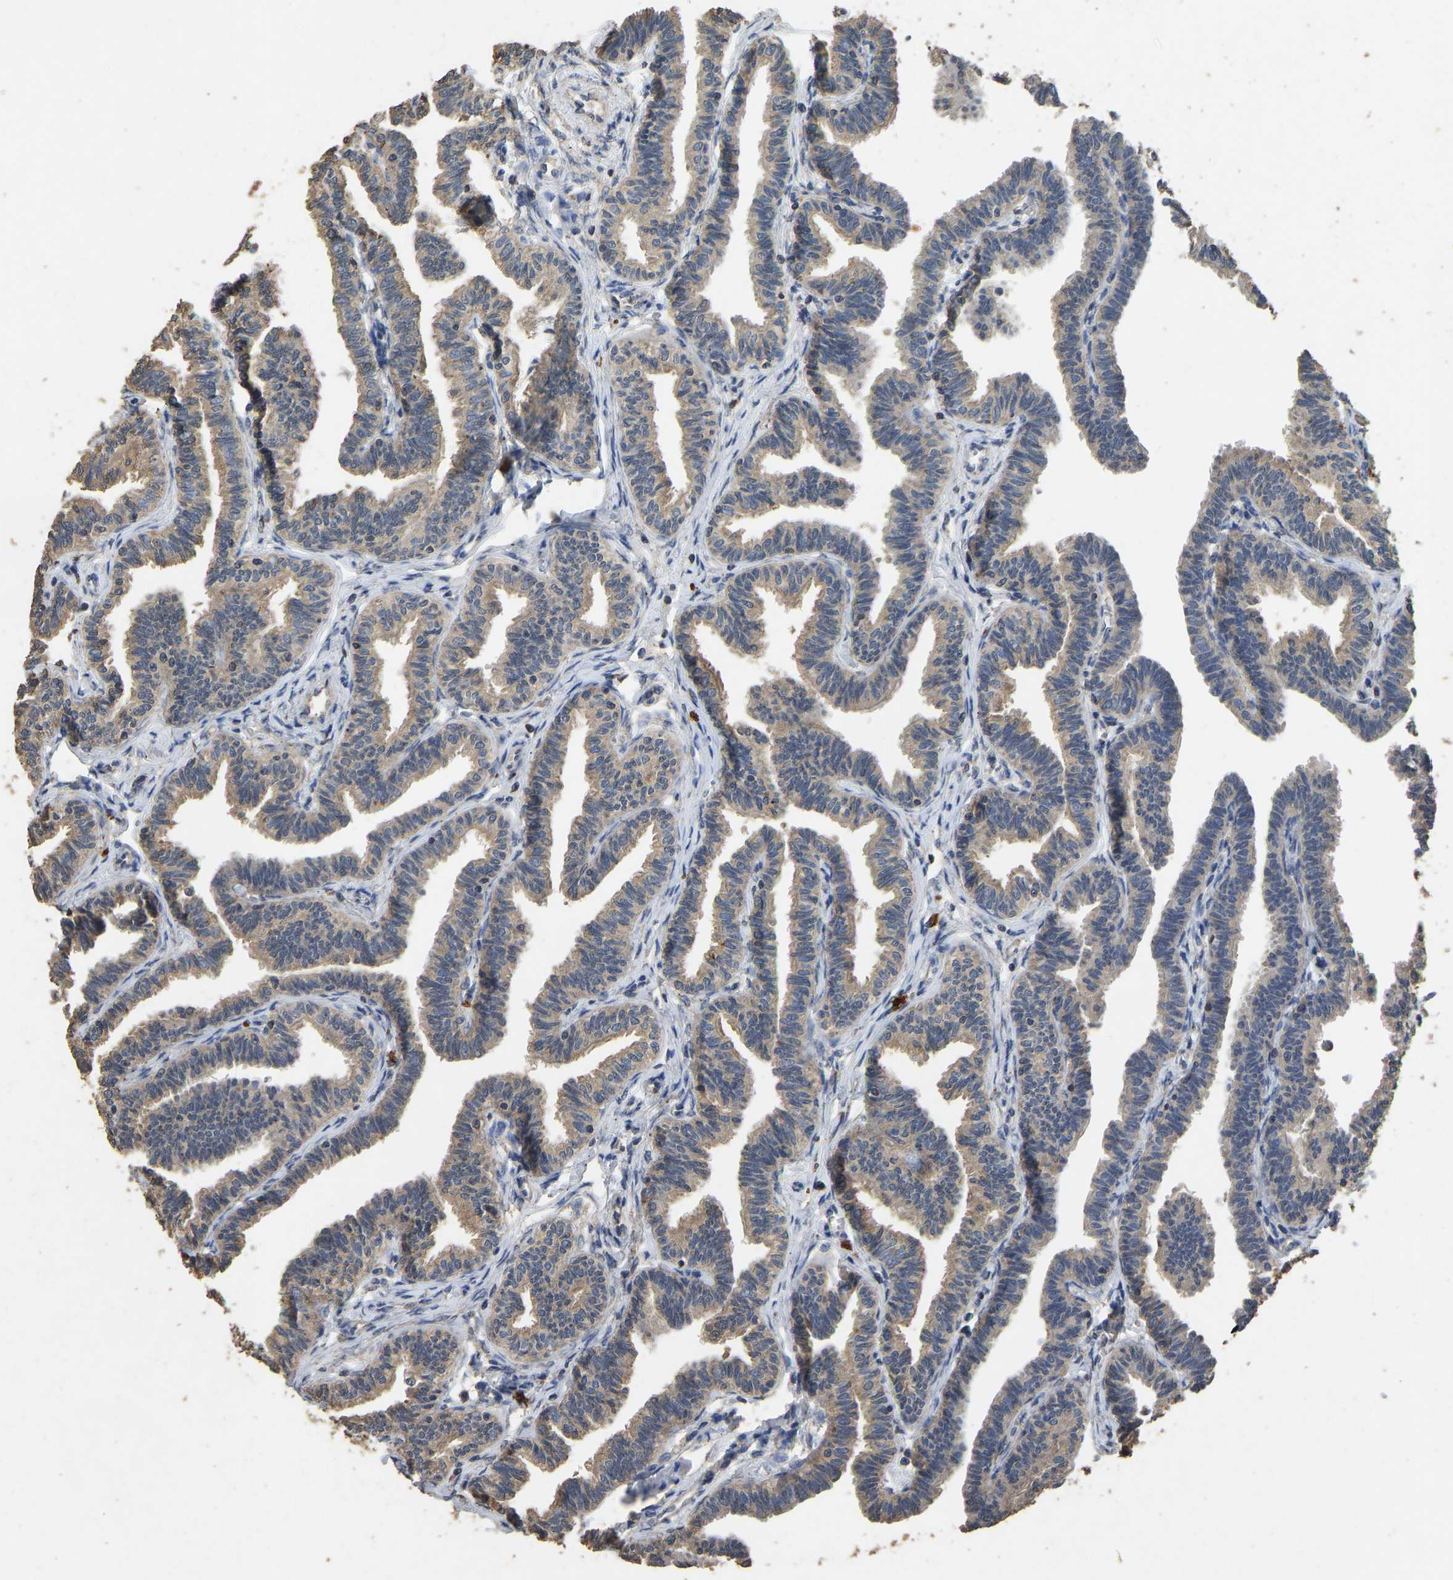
{"staining": {"intensity": "weak", "quantity": ">75%", "location": "cytoplasmic/membranous"}, "tissue": "fallopian tube", "cell_type": "Glandular cells", "image_type": "normal", "snomed": [{"axis": "morphology", "description": "Normal tissue, NOS"}, {"axis": "topography", "description": "Fallopian tube"}, {"axis": "topography", "description": "Ovary"}], "caption": "Weak cytoplasmic/membranous staining for a protein is seen in about >75% of glandular cells of normal fallopian tube using IHC.", "gene": "CIDEC", "patient": {"sex": "female", "age": 23}}